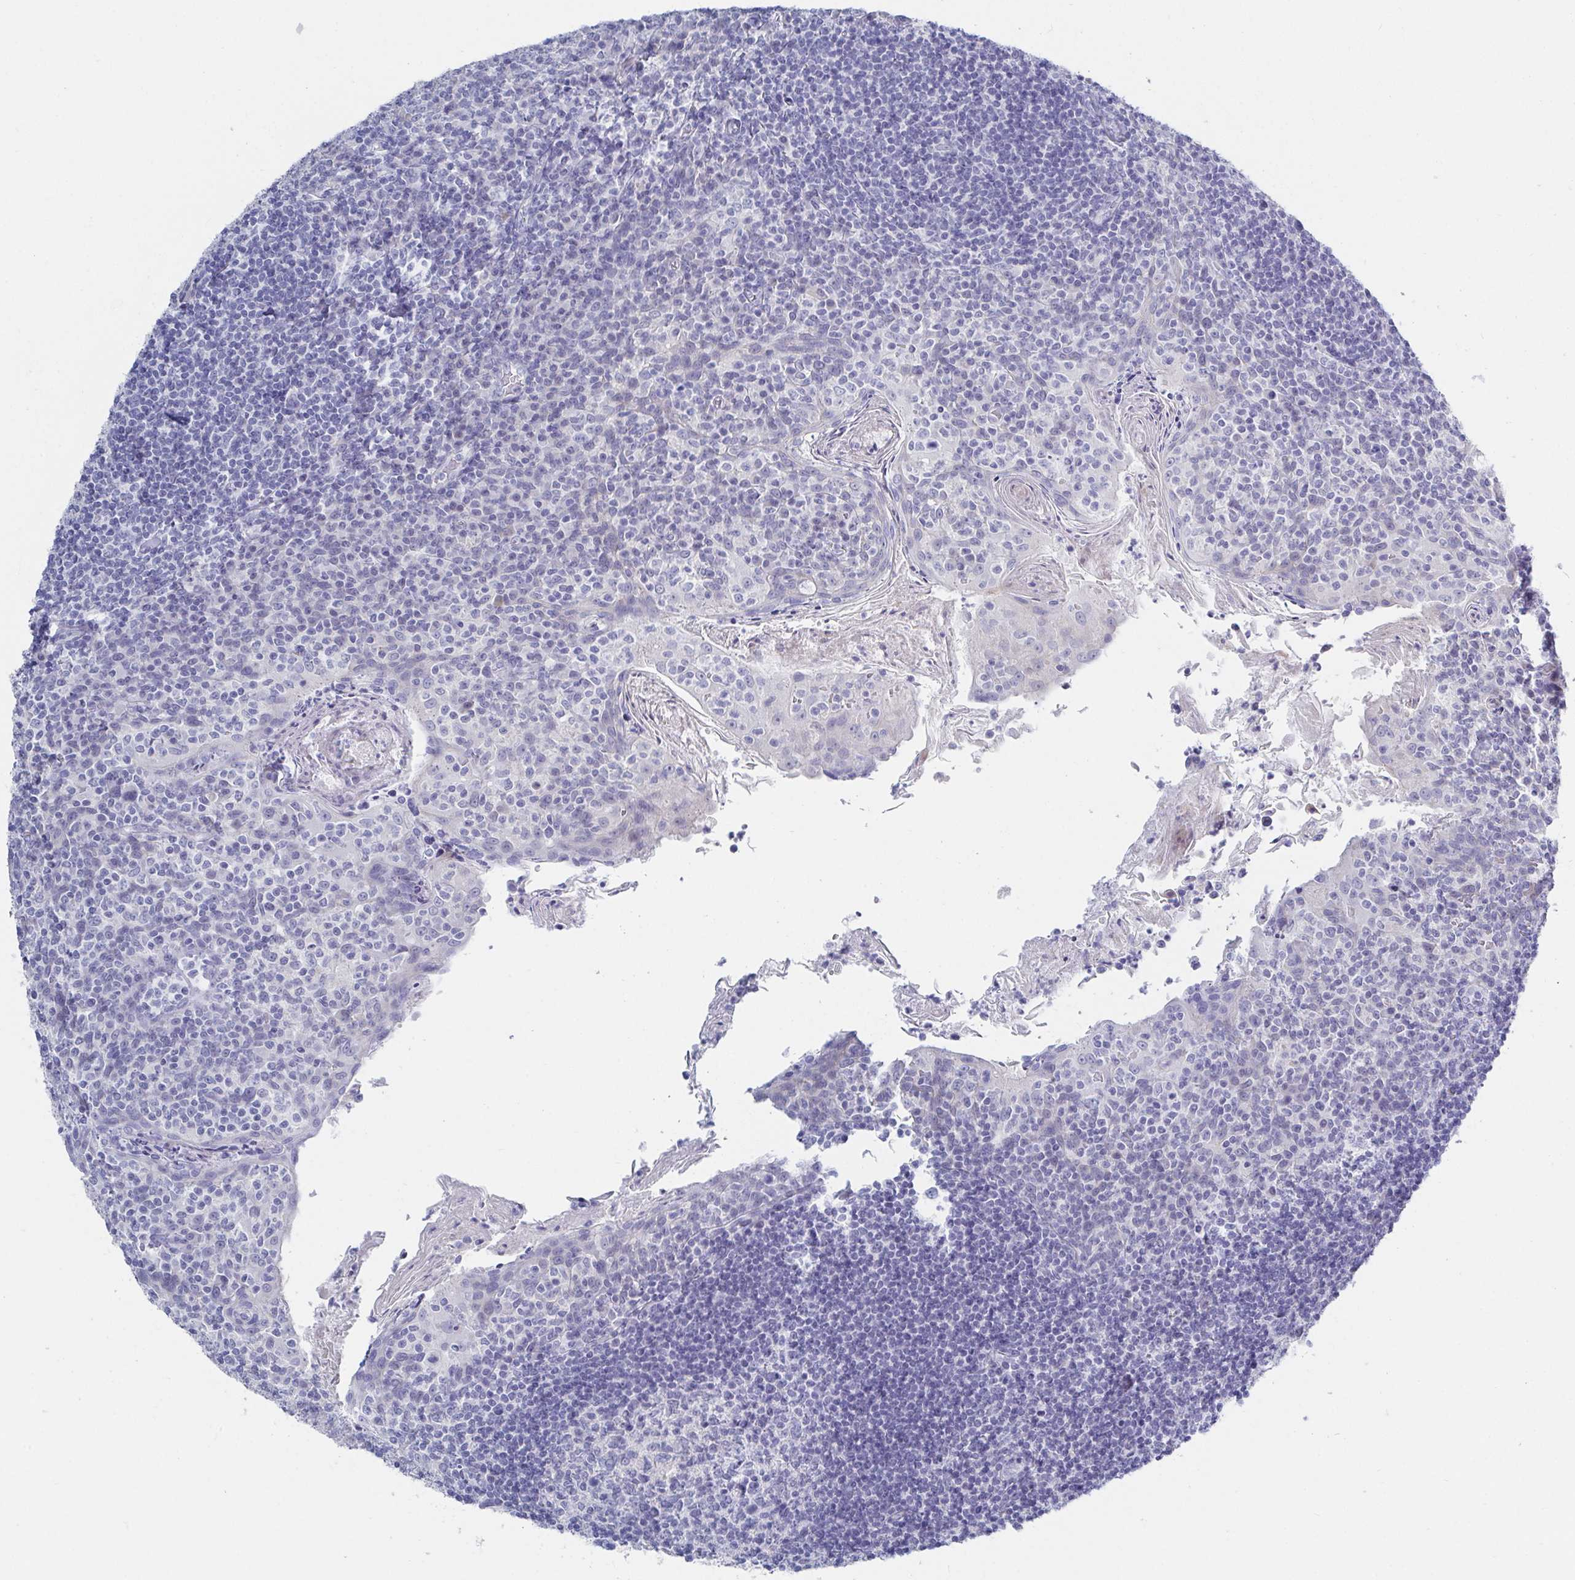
{"staining": {"intensity": "negative", "quantity": "none", "location": "none"}, "tissue": "tonsil", "cell_type": "Germinal center cells", "image_type": "normal", "snomed": [{"axis": "morphology", "description": "Normal tissue, NOS"}, {"axis": "topography", "description": "Tonsil"}], "caption": "The histopathology image demonstrates no significant positivity in germinal center cells of tonsil. (Stains: DAB immunohistochemistry (IHC) with hematoxylin counter stain, Microscopy: brightfield microscopy at high magnification).", "gene": "OR10K1", "patient": {"sex": "female", "age": 10}}